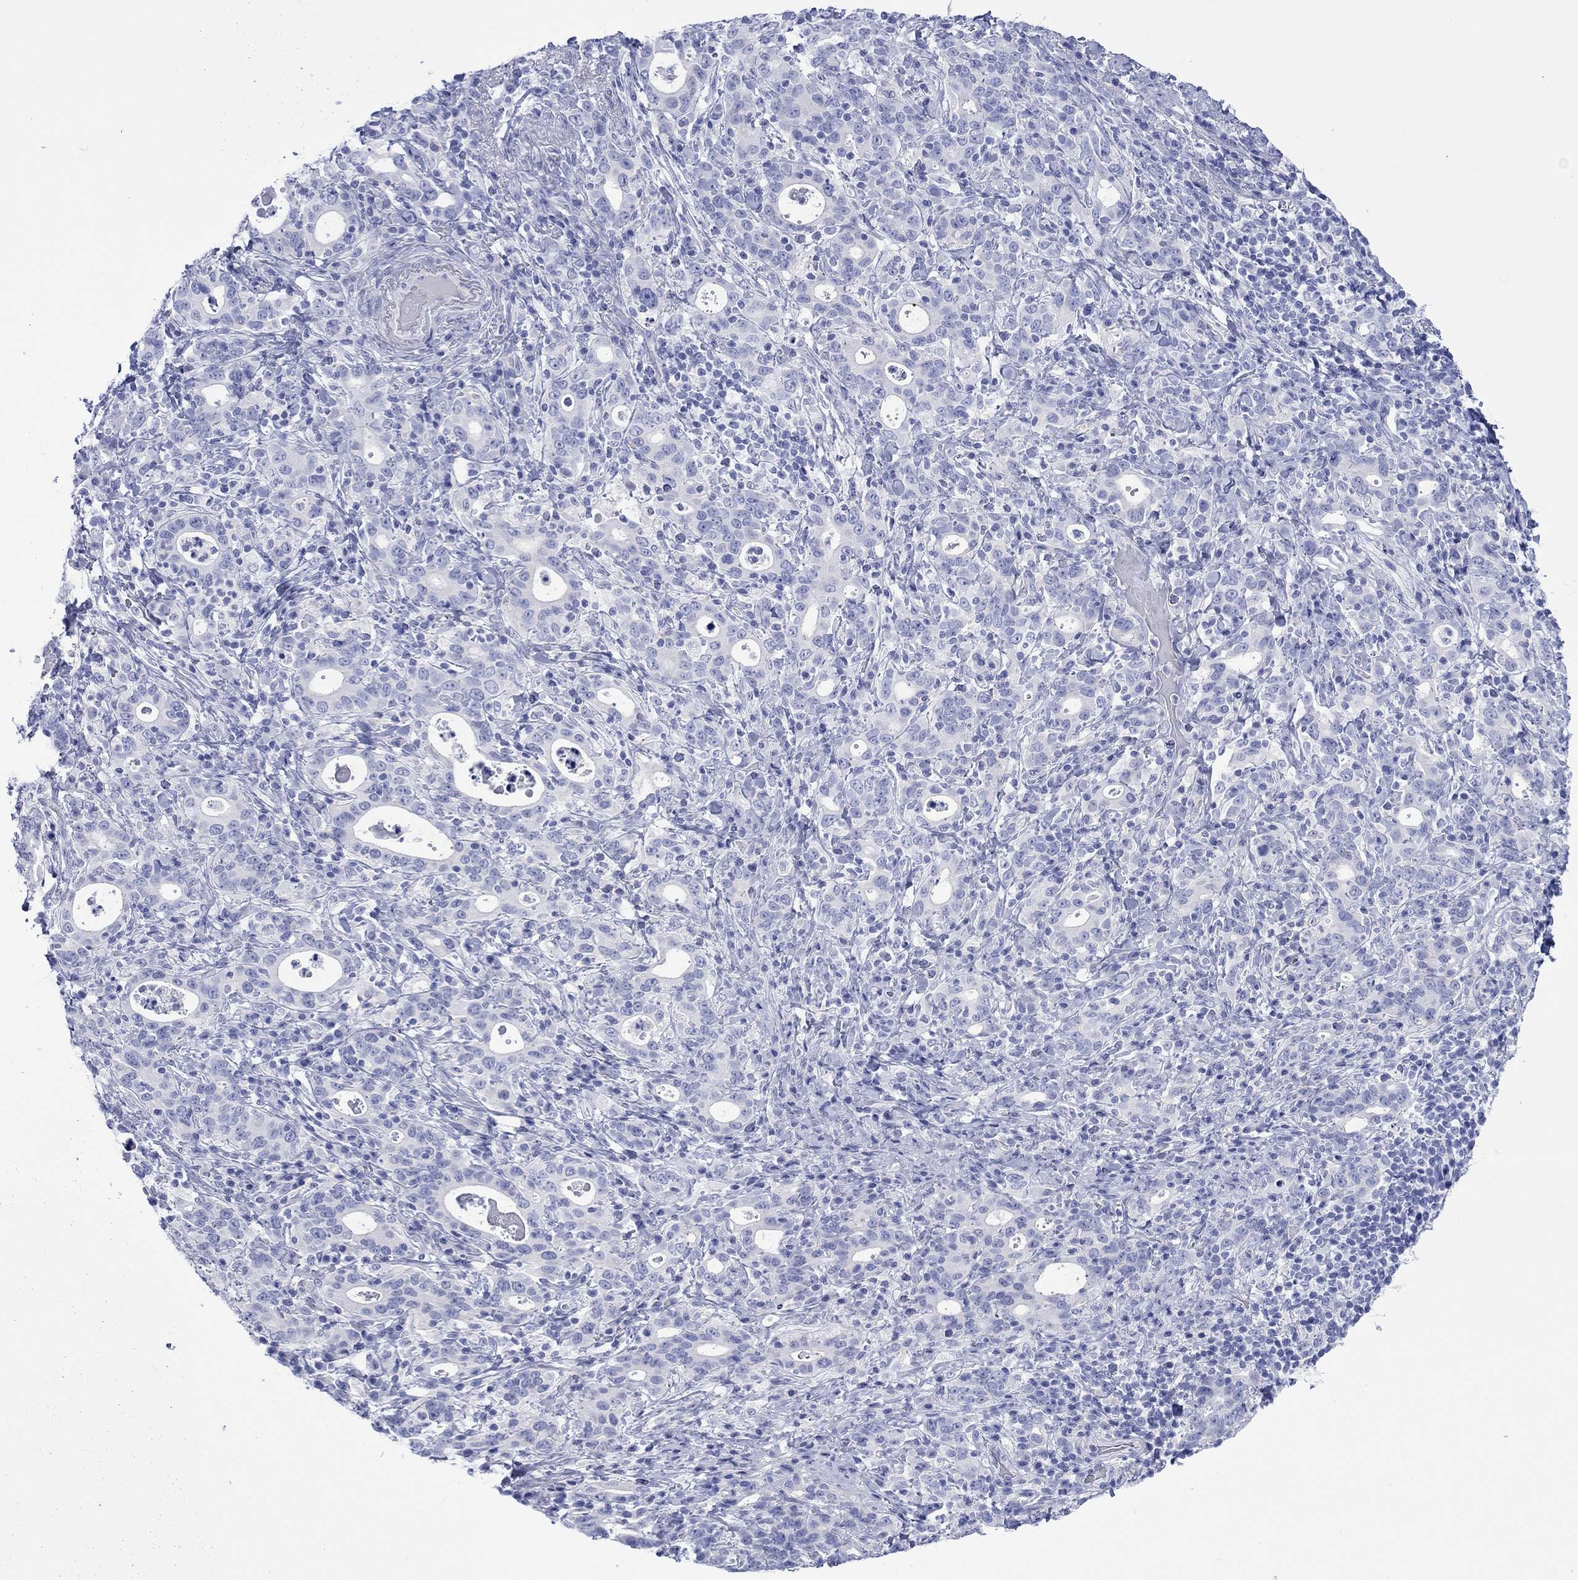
{"staining": {"intensity": "negative", "quantity": "none", "location": "none"}, "tissue": "stomach cancer", "cell_type": "Tumor cells", "image_type": "cancer", "snomed": [{"axis": "morphology", "description": "Adenocarcinoma, NOS"}, {"axis": "topography", "description": "Stomach"}], "caption": "Immunohistochemistry photomicrograph of neoplastic tissue: human stomach cancer stained with DAB shows no significant protein staining in tumor cells. (Stains: DAB immunohistochemistry (IHC) with hematoxylin counter stain, Microscopy: brightfield microscopy at high magnification).", "gene": "MLANA", "patient": {"sex": "male", "age": 79}}